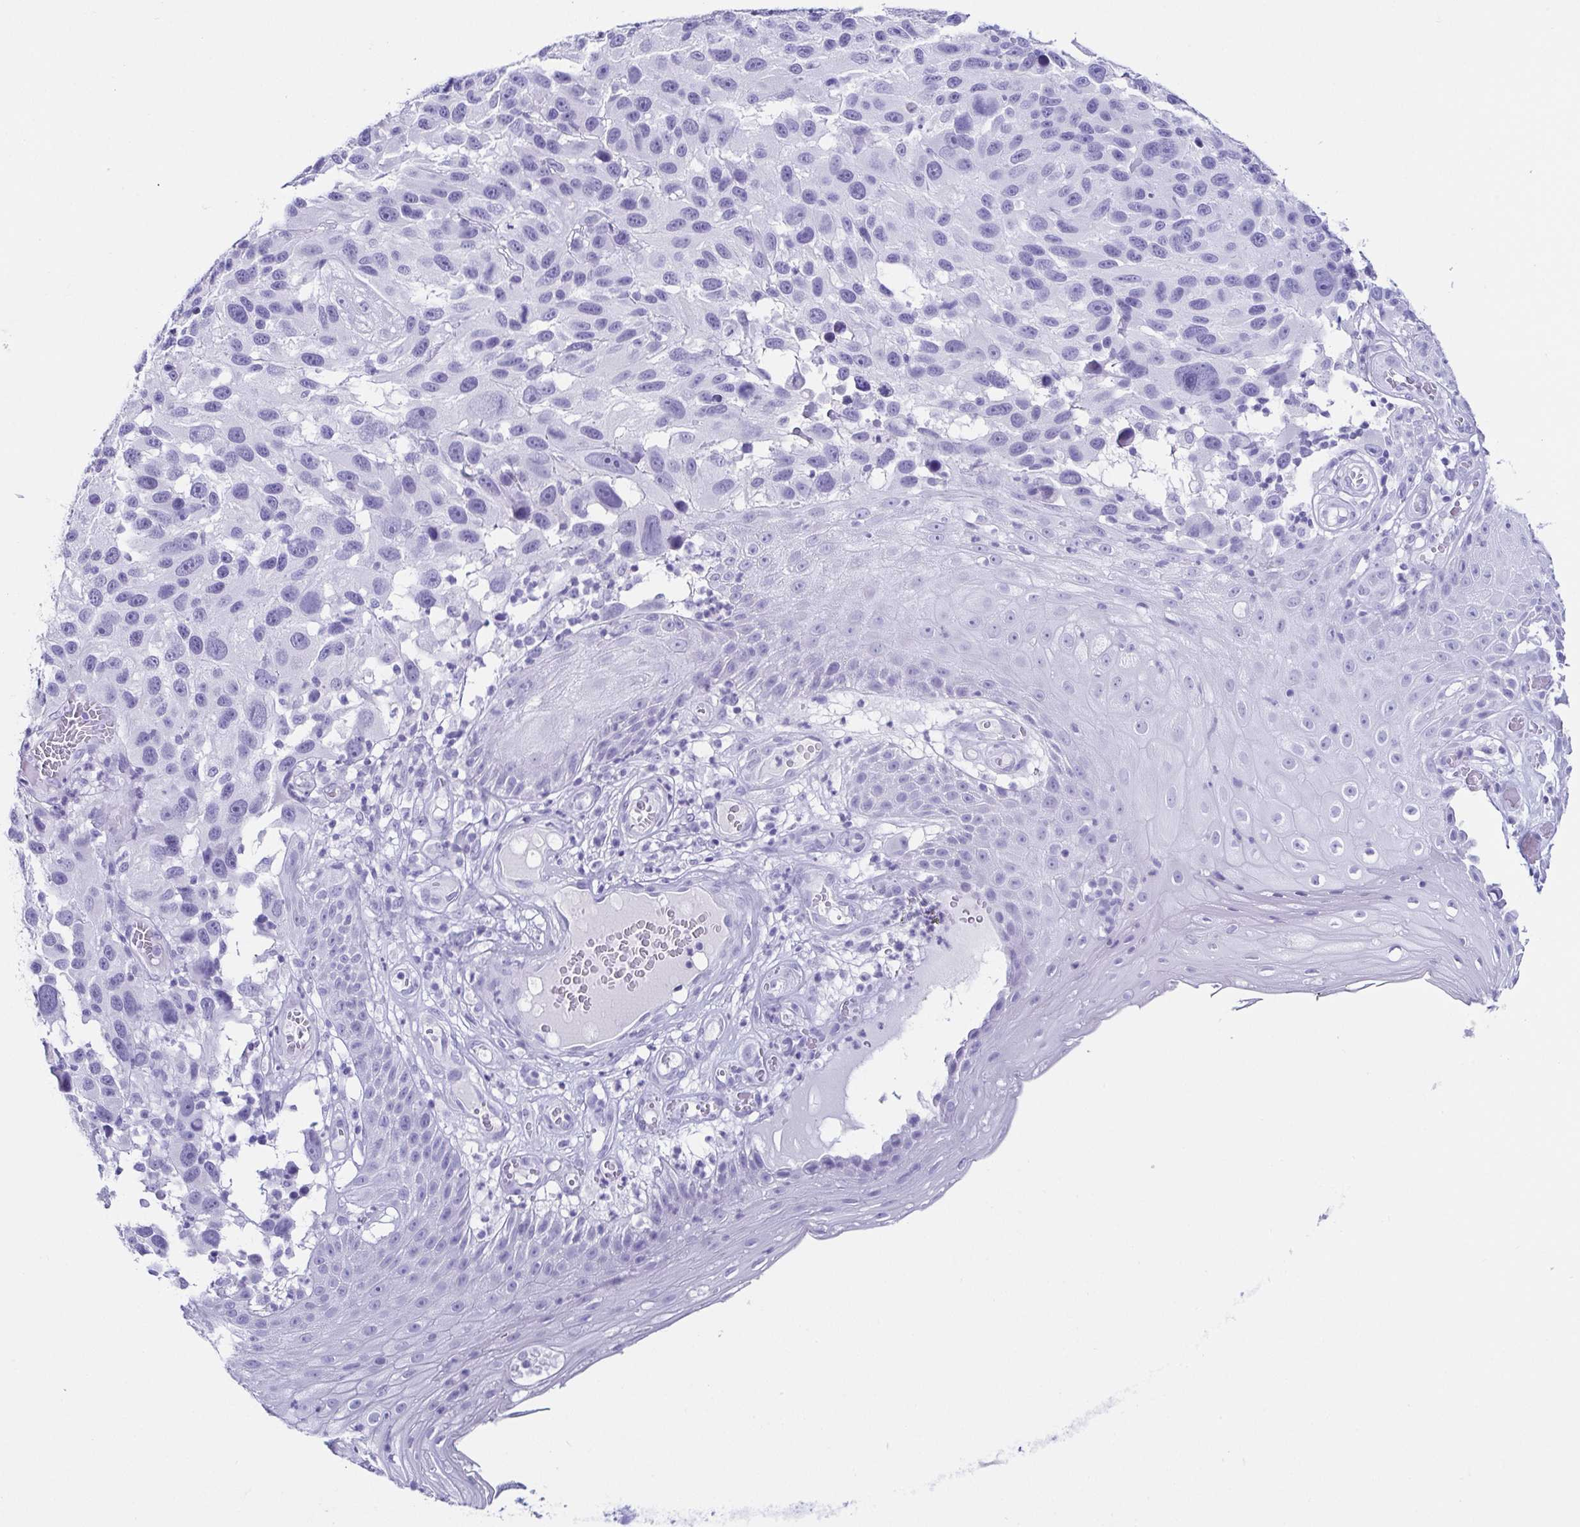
{"staining": {"intensity": "negative", "quantity": "none", "location": "none"}, "tissue": "melanoma", "cell_type": "Tumor cells", "image_type": "cancer", "snomed": [{"axis": "morphology", "description": "Malignant melanoma, NOS"}, {"axis": "topography", "description": "Skin"}], "caption": "The micrograph exhibits no staining of tumor cells in malignant melanoma.", "gene": "CD164L2", "patient": {"sex": "male", "age": 53}}